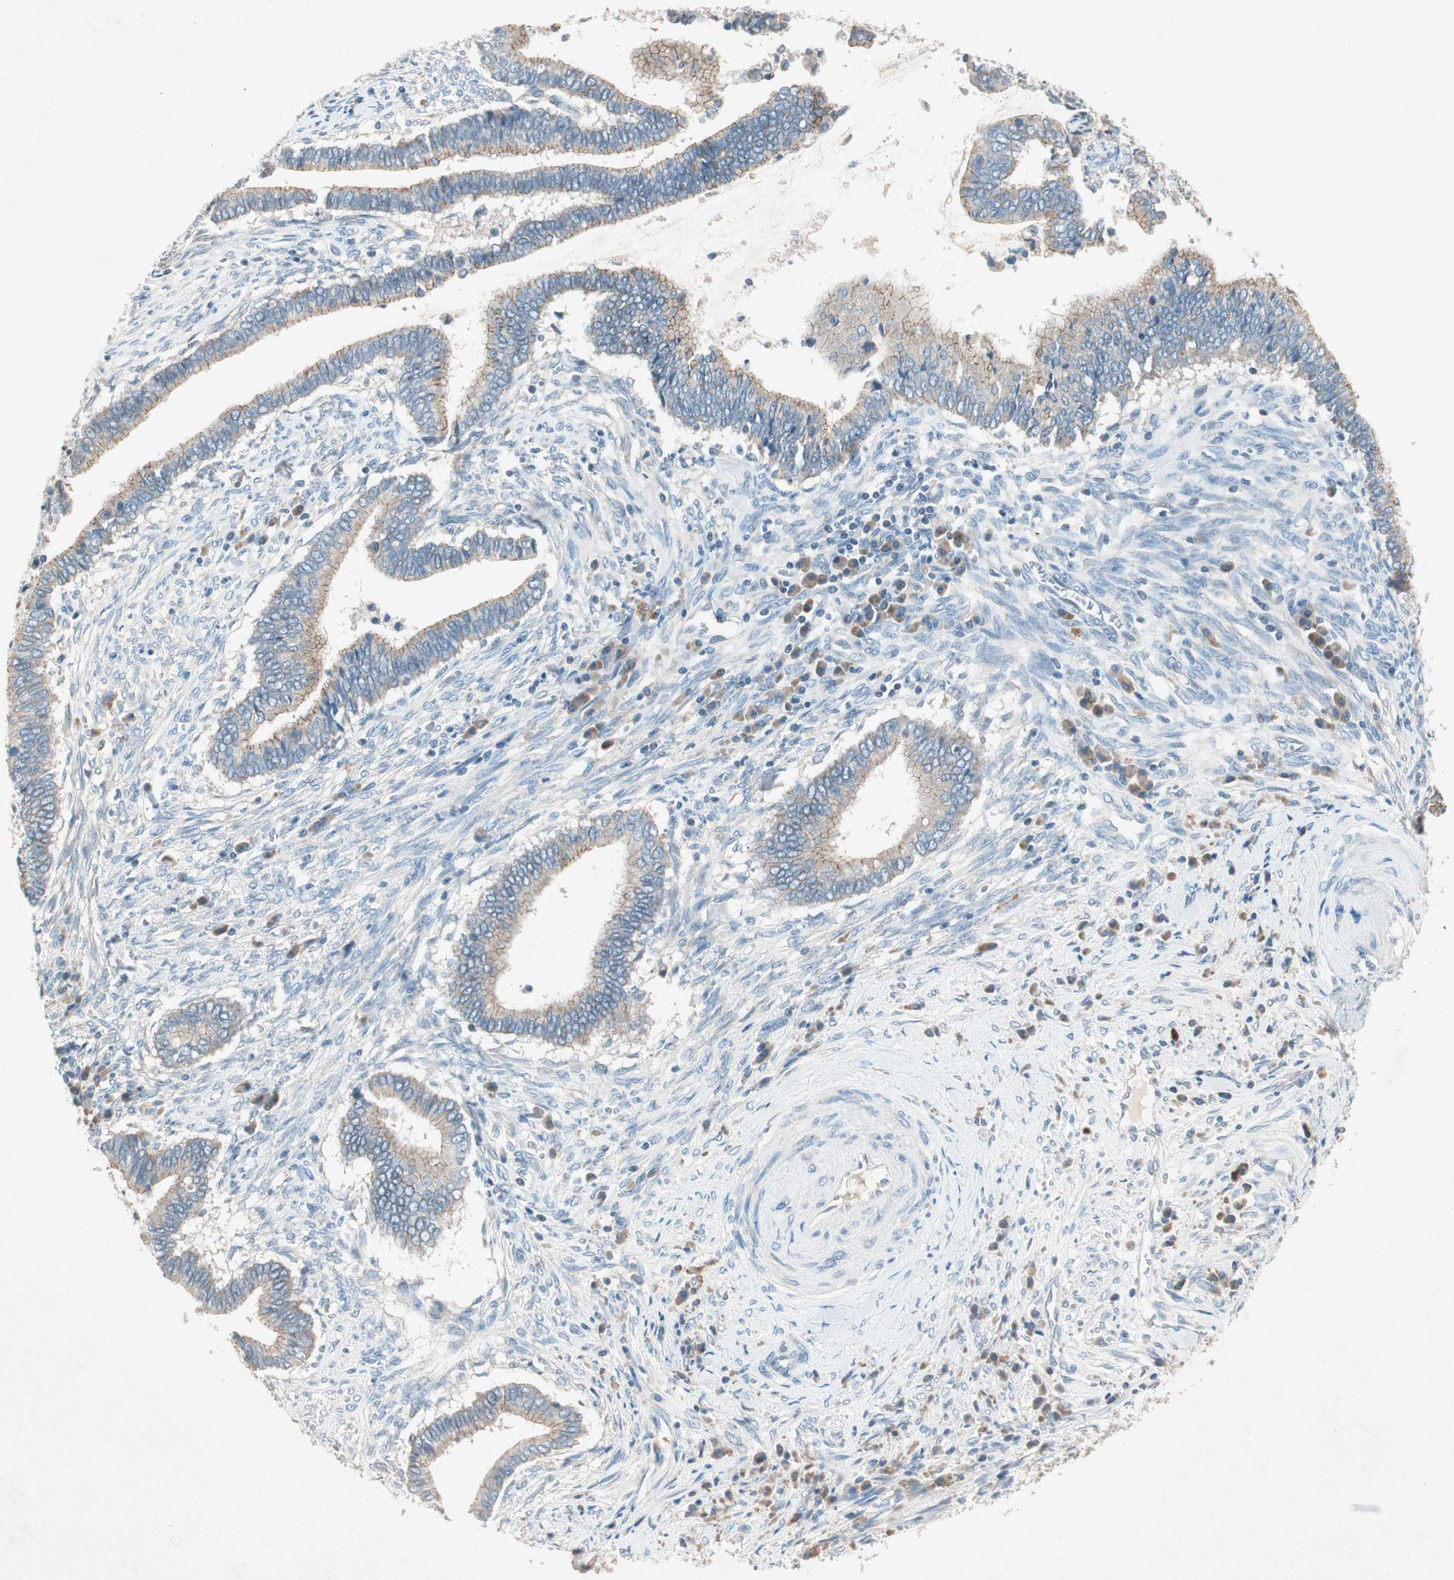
{"staining": {"intensity": "weak", "quantity": ">75%", "location": "cytoplasmic/membranous"}, "tissue": "cervical cancer", "cell_type": "Tumor cells", "image_type": "cancer", "snomed": [{"axis": "morphology", "description": "Adenocarcinoma, NOS"}, {"axis": "topography", "description": "Cervix"}], "caption": "Cervical cancer stained for a protein (brown) displays weak cytoplasmic/membranous positive positivity in approximately >75% of tumor cells.", "gene": "NKAIN1", "patient": {"sex": "female", "age": 44}}